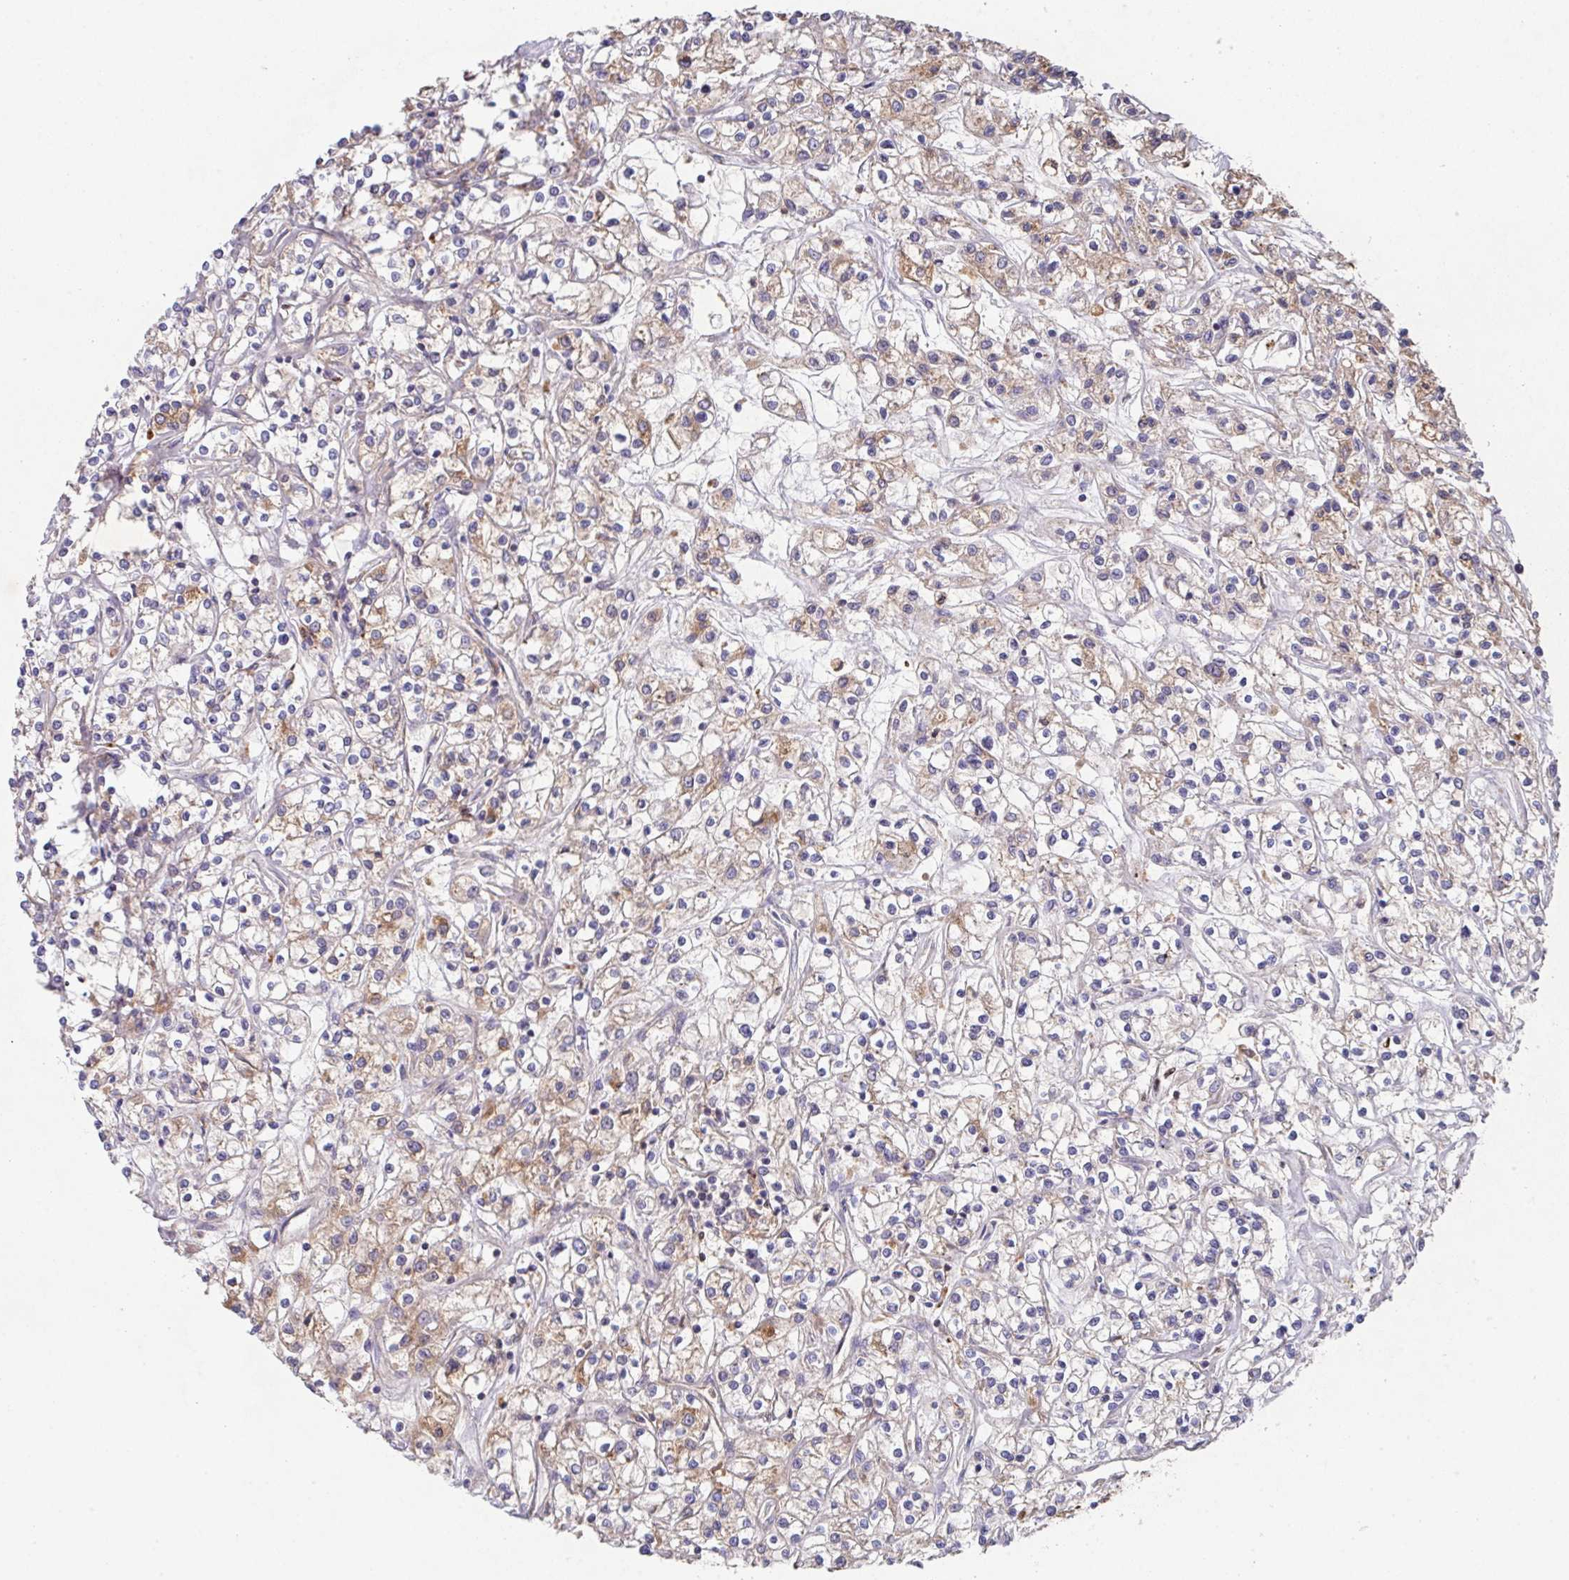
{"staining": {"intensity": "weak", "quantity": "25%-75%", "location": "cytoplasmic/membranous"}, "tissue": "renal cancer", "cell_type": "Tumor cells", "image_type": "cancer", "snomed": [{"axis": "morphology", "description": "Adenocarcinoma, NOS"}, {"axis": "topography", "description": "Kidney"}], "caption": "High-magnification brightfield microscopy of adenocarcinoma (renal) stained with DAB (brown) and counterstained with hematoxylin (blue). tumor cells exhibit weak cytoplasmic/membranous expression is seen in approximately25%-75% of cells. The protein is stained brown, and the nuclei are stained in blue (DAB IHC with brightfield microscopy, high magnification).", "gene": "TRIM14", "patient": {"sex": "female", "age": 59}}